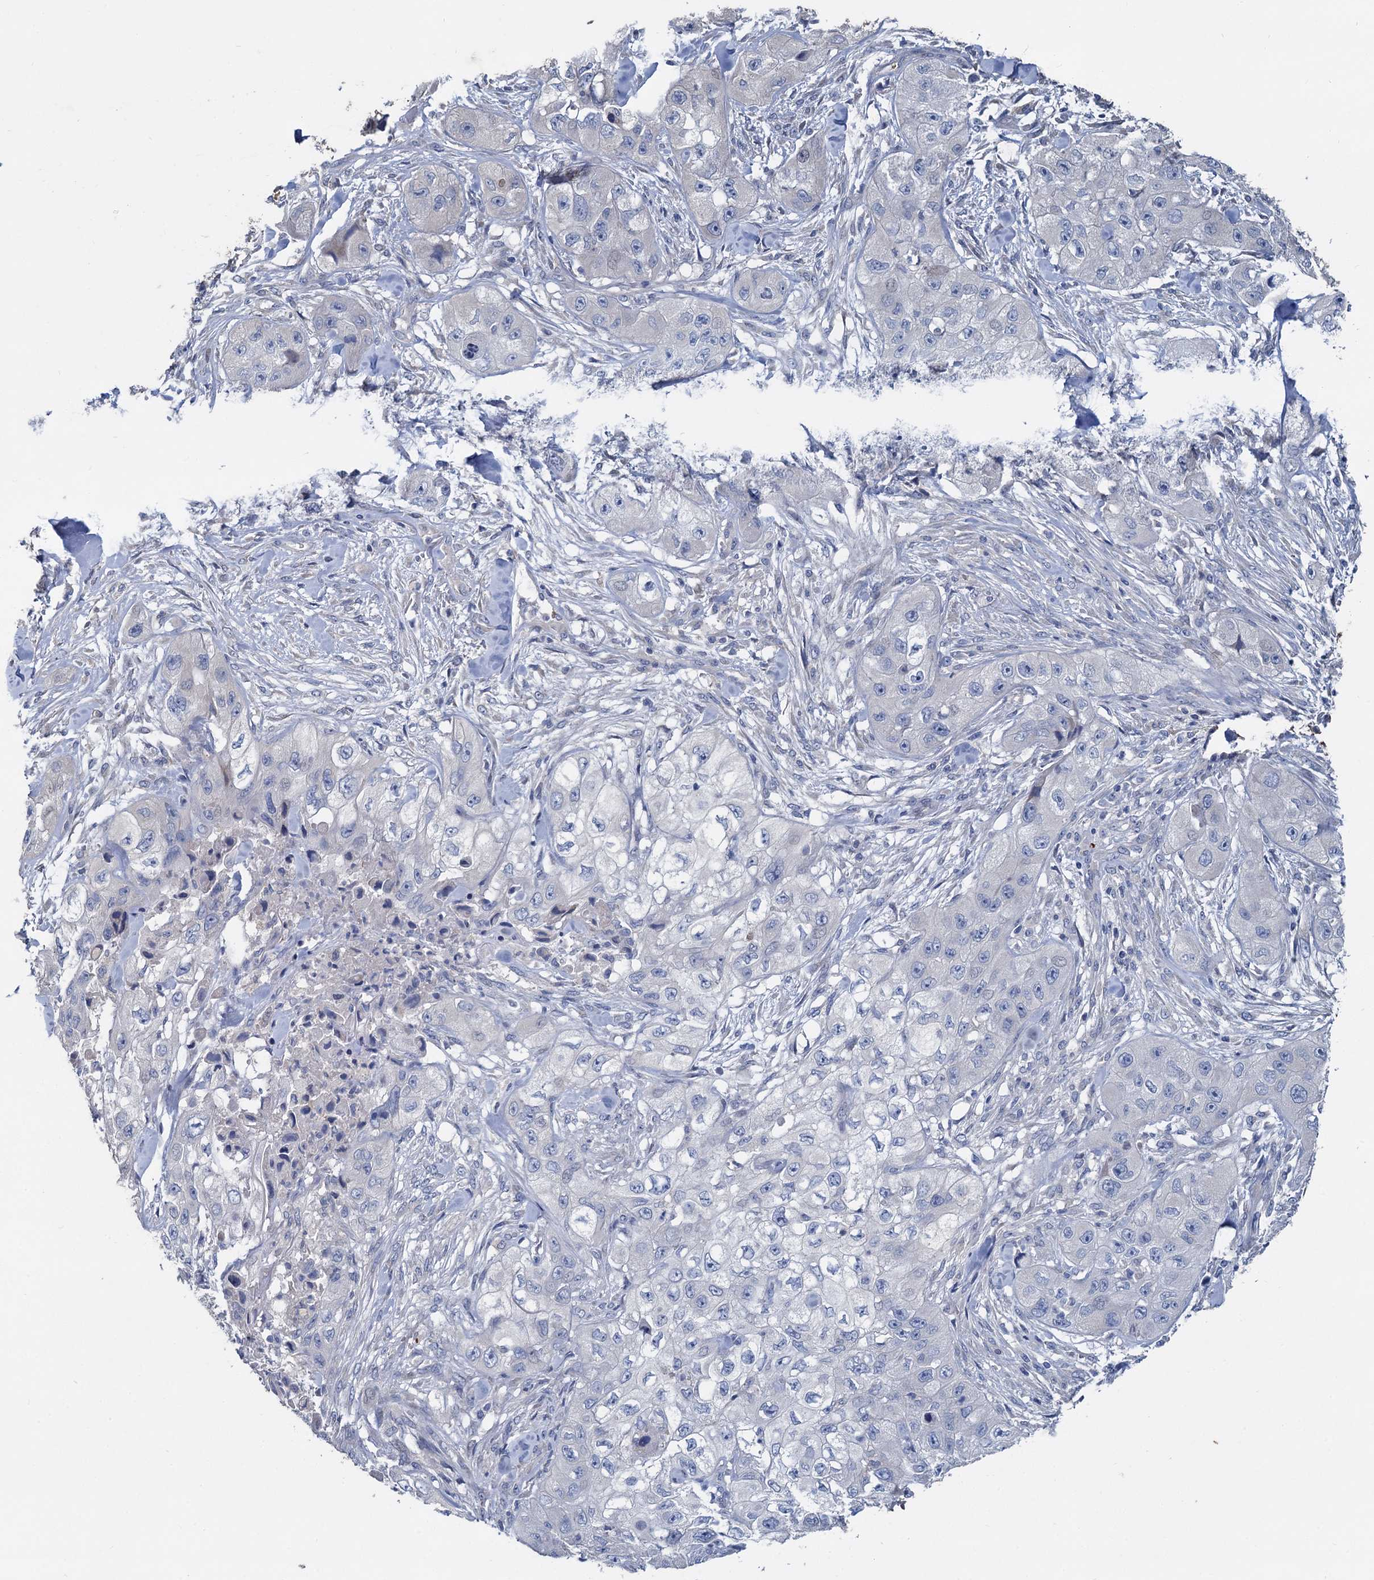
{"staining": {"intensity": "negative", "quantity": "none", "location": "none"}, "tissue": "skin cancer", "cell_type": "Tumor cells", "image_type": "cancer", "snomed": [{"axis": "morphology", "description": "Squamous cell carcinoma, NOS"}, {"axis": "topography", "description": "Skin"}, {"axis": "topography", "description": "Subcutis"}], "caption": "Immunohistochemistry (IHC) histopathology image of neoplastic tissue: skin cancer stained with DAB (3,3'-diaminobenzidine) displays no significant protein staining in tumor cells.", "gene": "TCTN2", "patient": {"sex": "male", "age": 73}}